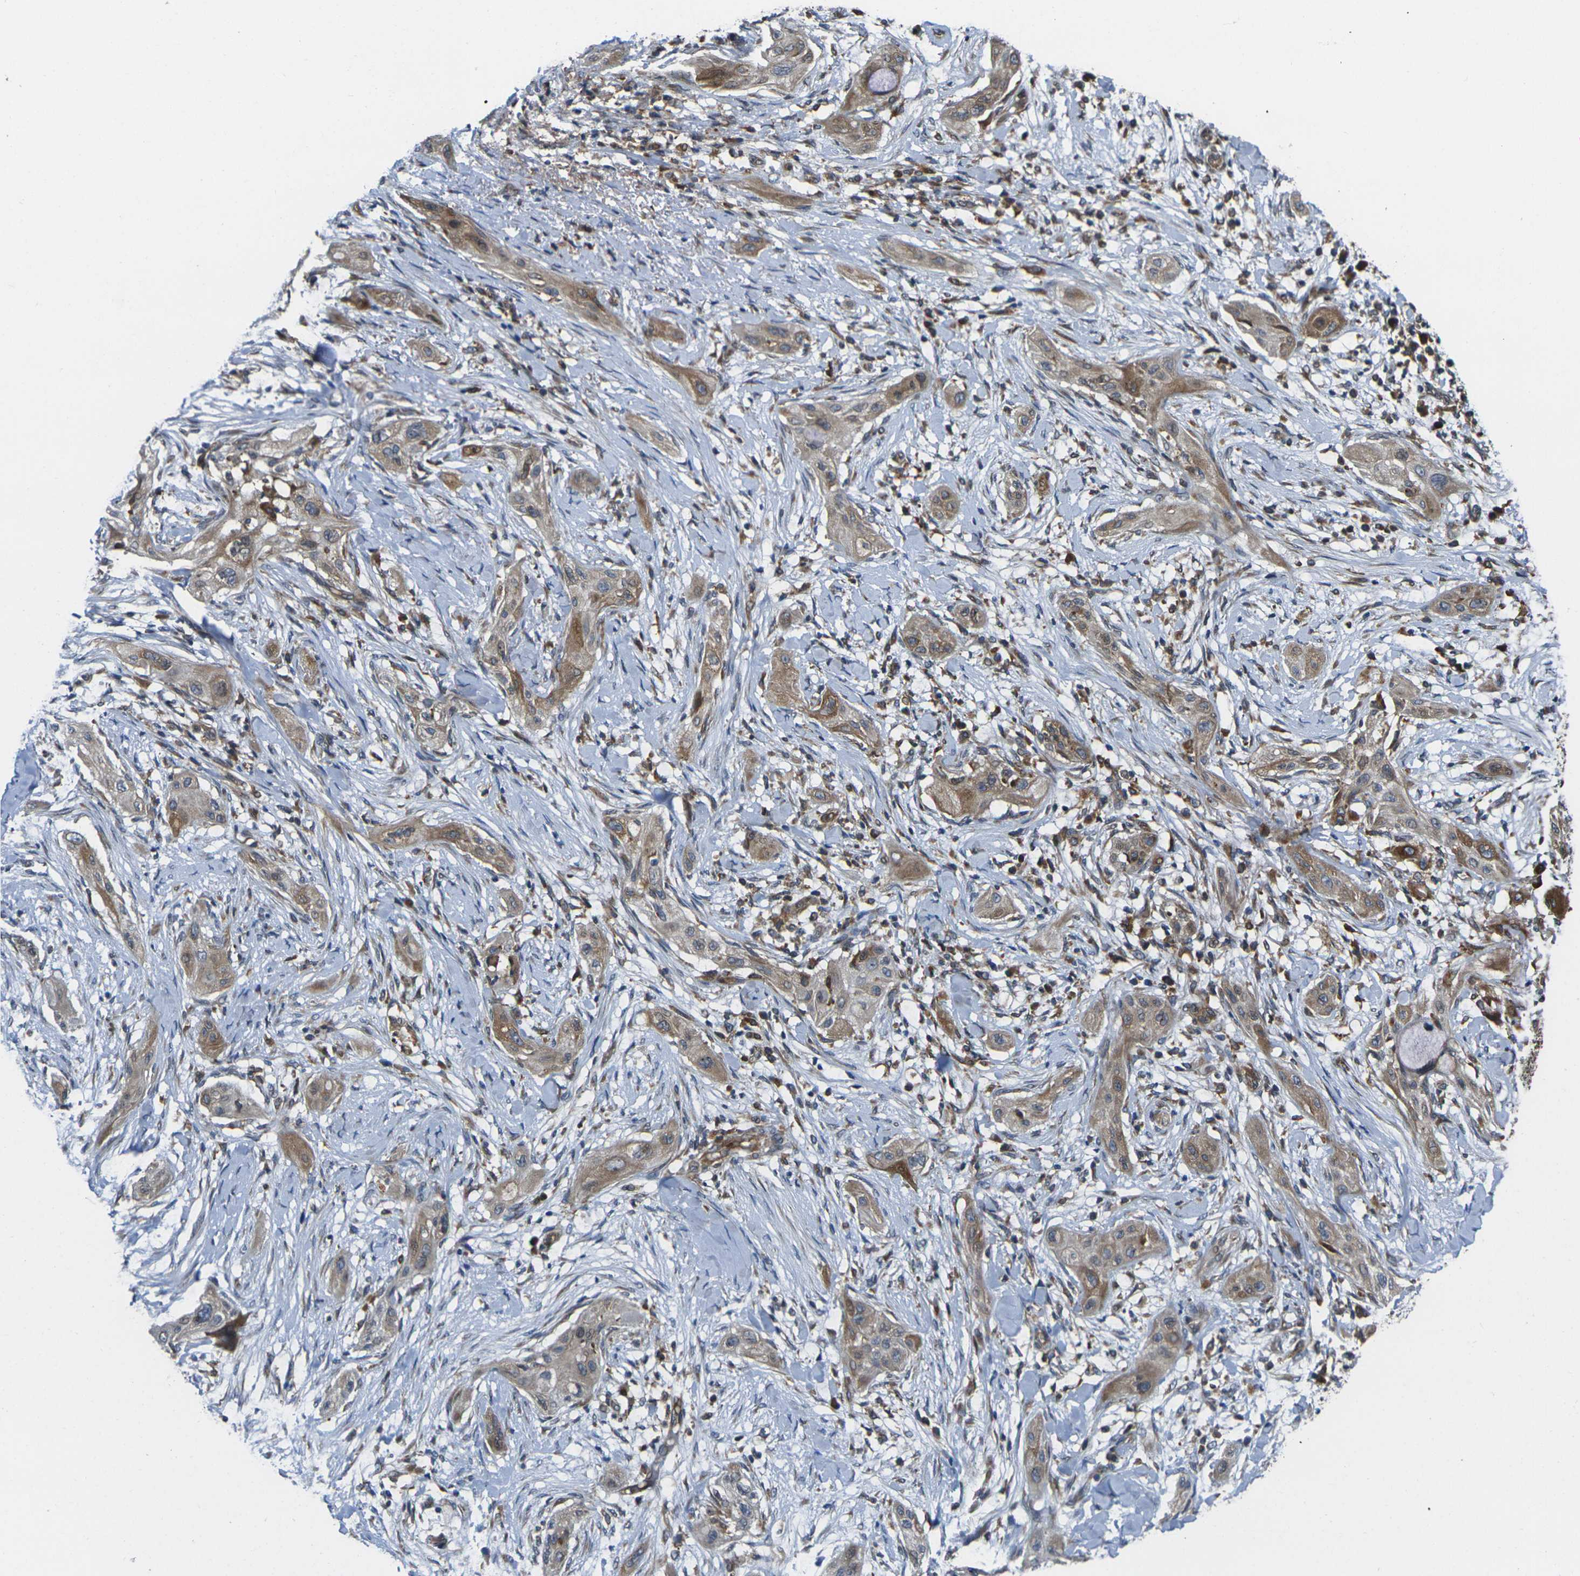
{"staining": {"intensity": "moderate", "quantity": ">75%", "location": "cytoplasmic/membranous"}, "tissue": "lung cancer", "cell_type": "Tumor cells", "image_type": "cancer", "snomed": [{"axis": "morphology", "description": "Squamous cell carcinoma, NOS"}, {"axis": "topography", "description": "Lung"}], "caption": "This histopathology image shows immunohistochemistry (IHC) staining of human lung cancer, with medium moderate cytoplasmic/membranous expression in about >75% of tumor cells.", "gene": "FZD1", "patient": {"sex": "female", "age": 47}}